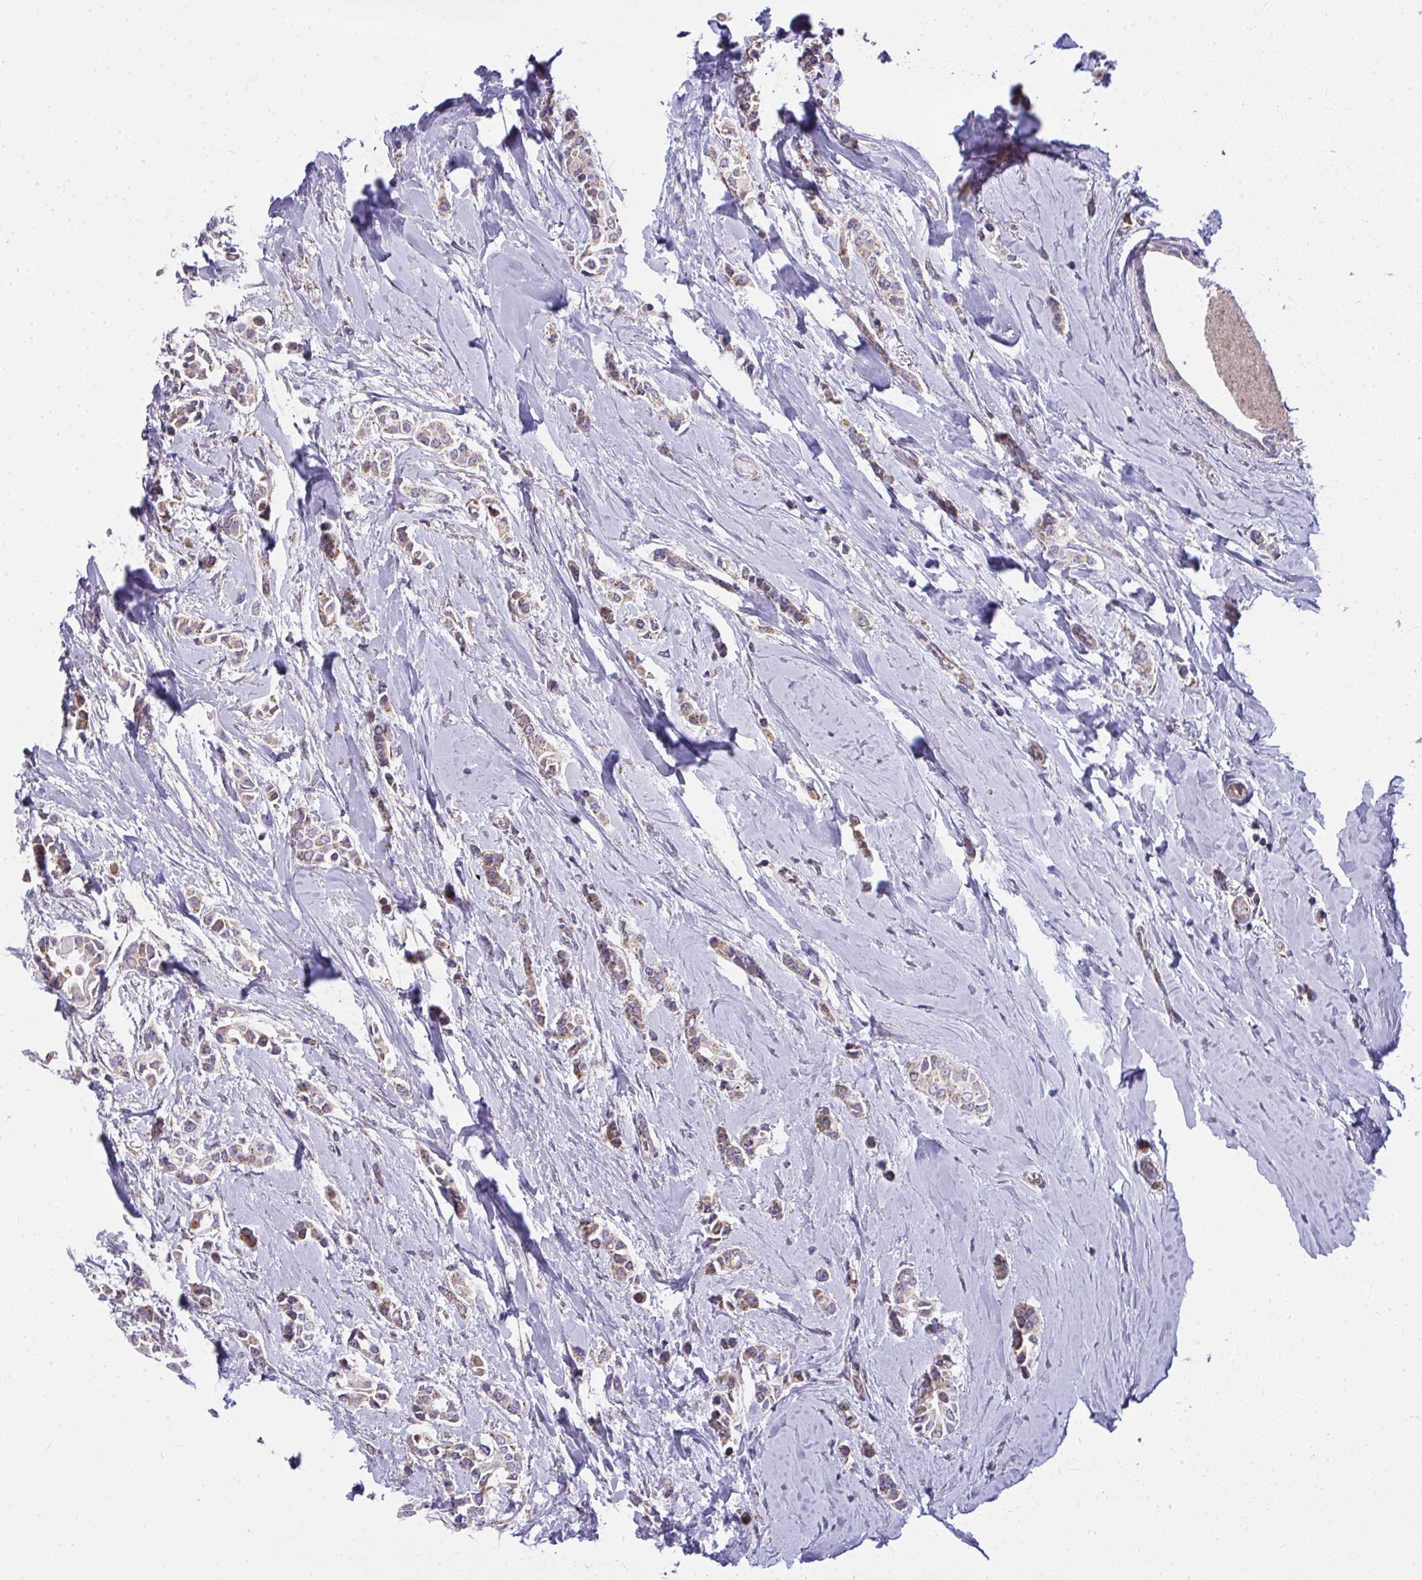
{"staining": {"intensity": "moderate", "quantity": "25%-75%", "location": "cytoplasmic/membranous"}, "tissue": "breast cancer", "cell_type": "Tumor cells", "image_type": "cancer", "snomed": [{"axis": "morphology", "description": "Duct carcinoma"}, {"axis": "topography", "description": "Breast"}], "caption": "Protein positivity by IHC demonstrates moderate cytoplasmic/membranous positivity in approximately 25%-75% of tumor cells in invasive ductal carcinoma (breast). Nuclei are stained in blue.", "gene": "SRRM4", "patient": {"sex": "female", "age": 64}}